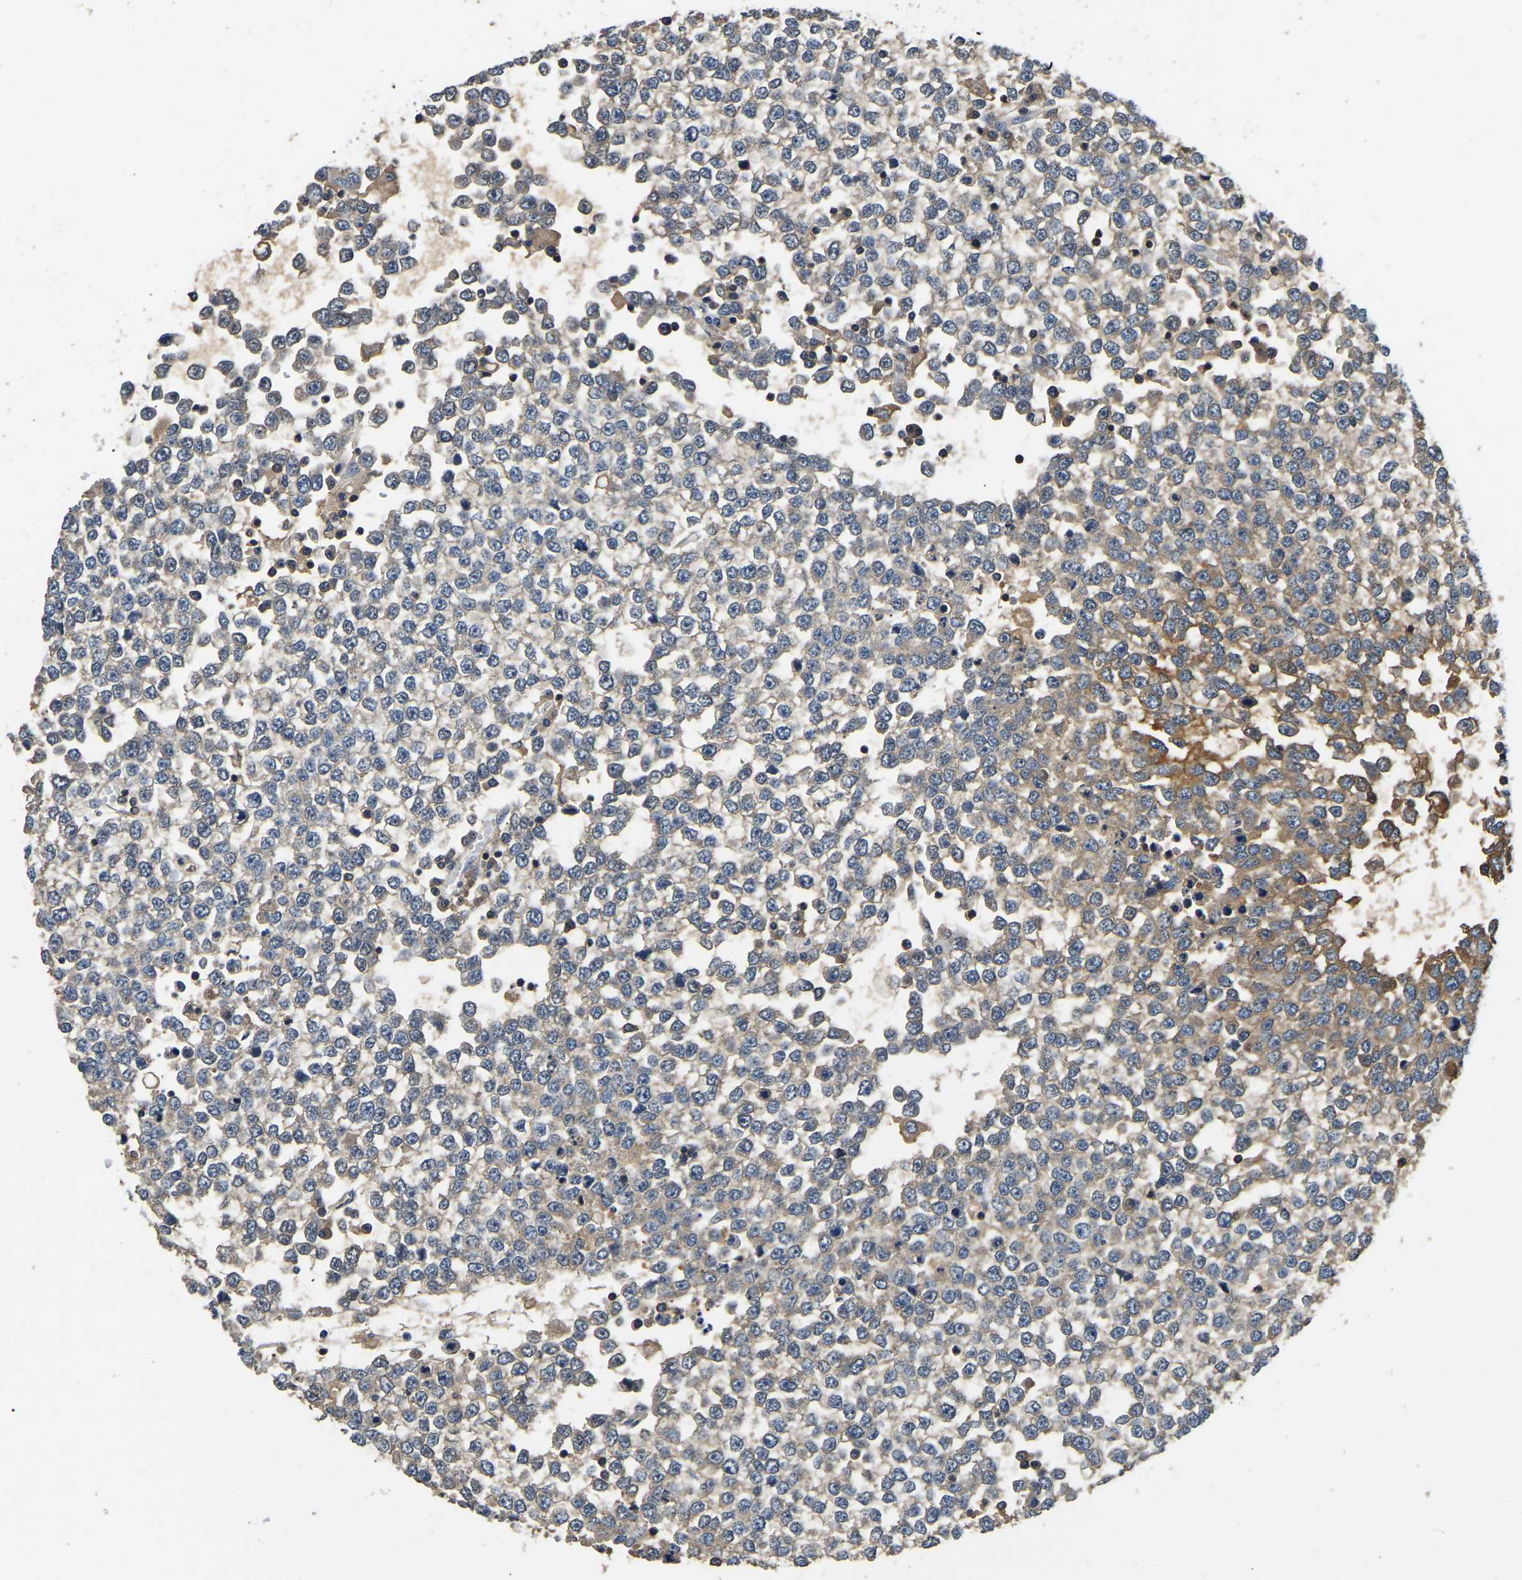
{"staining": {"intensity": "weak", "quantity": ">75%", "location": "cytoplasmic/membranous"}, "tissue": "testis cancer", "cell_type": "Tumor cells", "image_type": "cancer", "snomed": [{"axis": "morphology", "description": "Seminoma, NOS"}, {"axis": "topography", "description": "Testis"}], "caption": "Brown immunohistochemical staining in human testis cancer demonstrates weak cytoplasmic/membranous positivity in about >75% of tumor cells.", "gene": "SMPD2", "patient": {"sex": "male", "age": 65}}